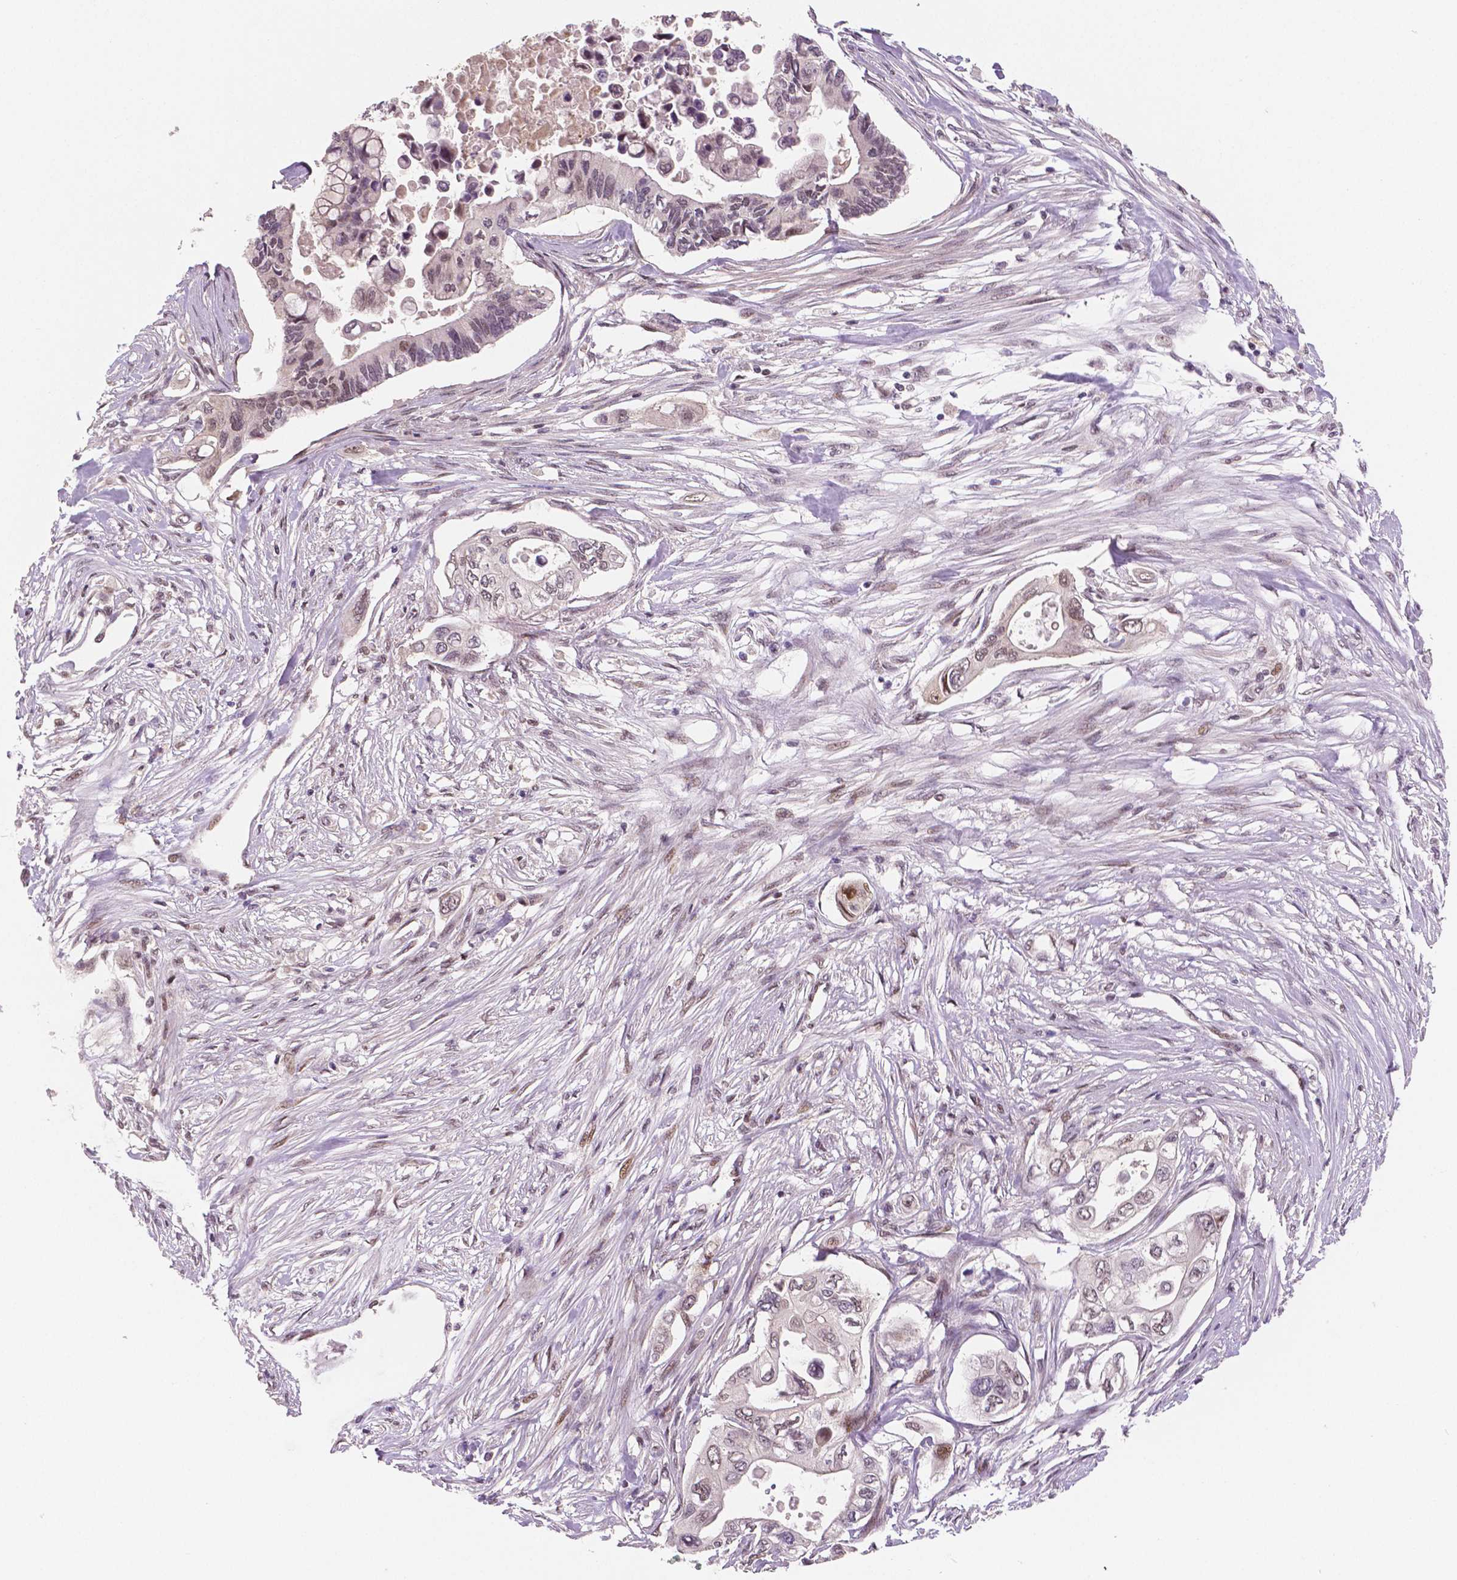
{"staining": {"intensity": "negative", "quantity": "none", "location": "none"}, "tissue": "pancreatic cancer", "cell_type": "Tumor cells", "image_type": "cancer", "snomed": [{"axis": "morphology", "description": "Adenocarcinoma, NOS"}, {"axis": "topography", "description": "Pancreas"}], "caption": "Tumor cells are negative for protein expression in human pancreatic cancer.", "gene": "STAT3", "patient": {"sex": "female", "age": 63}}